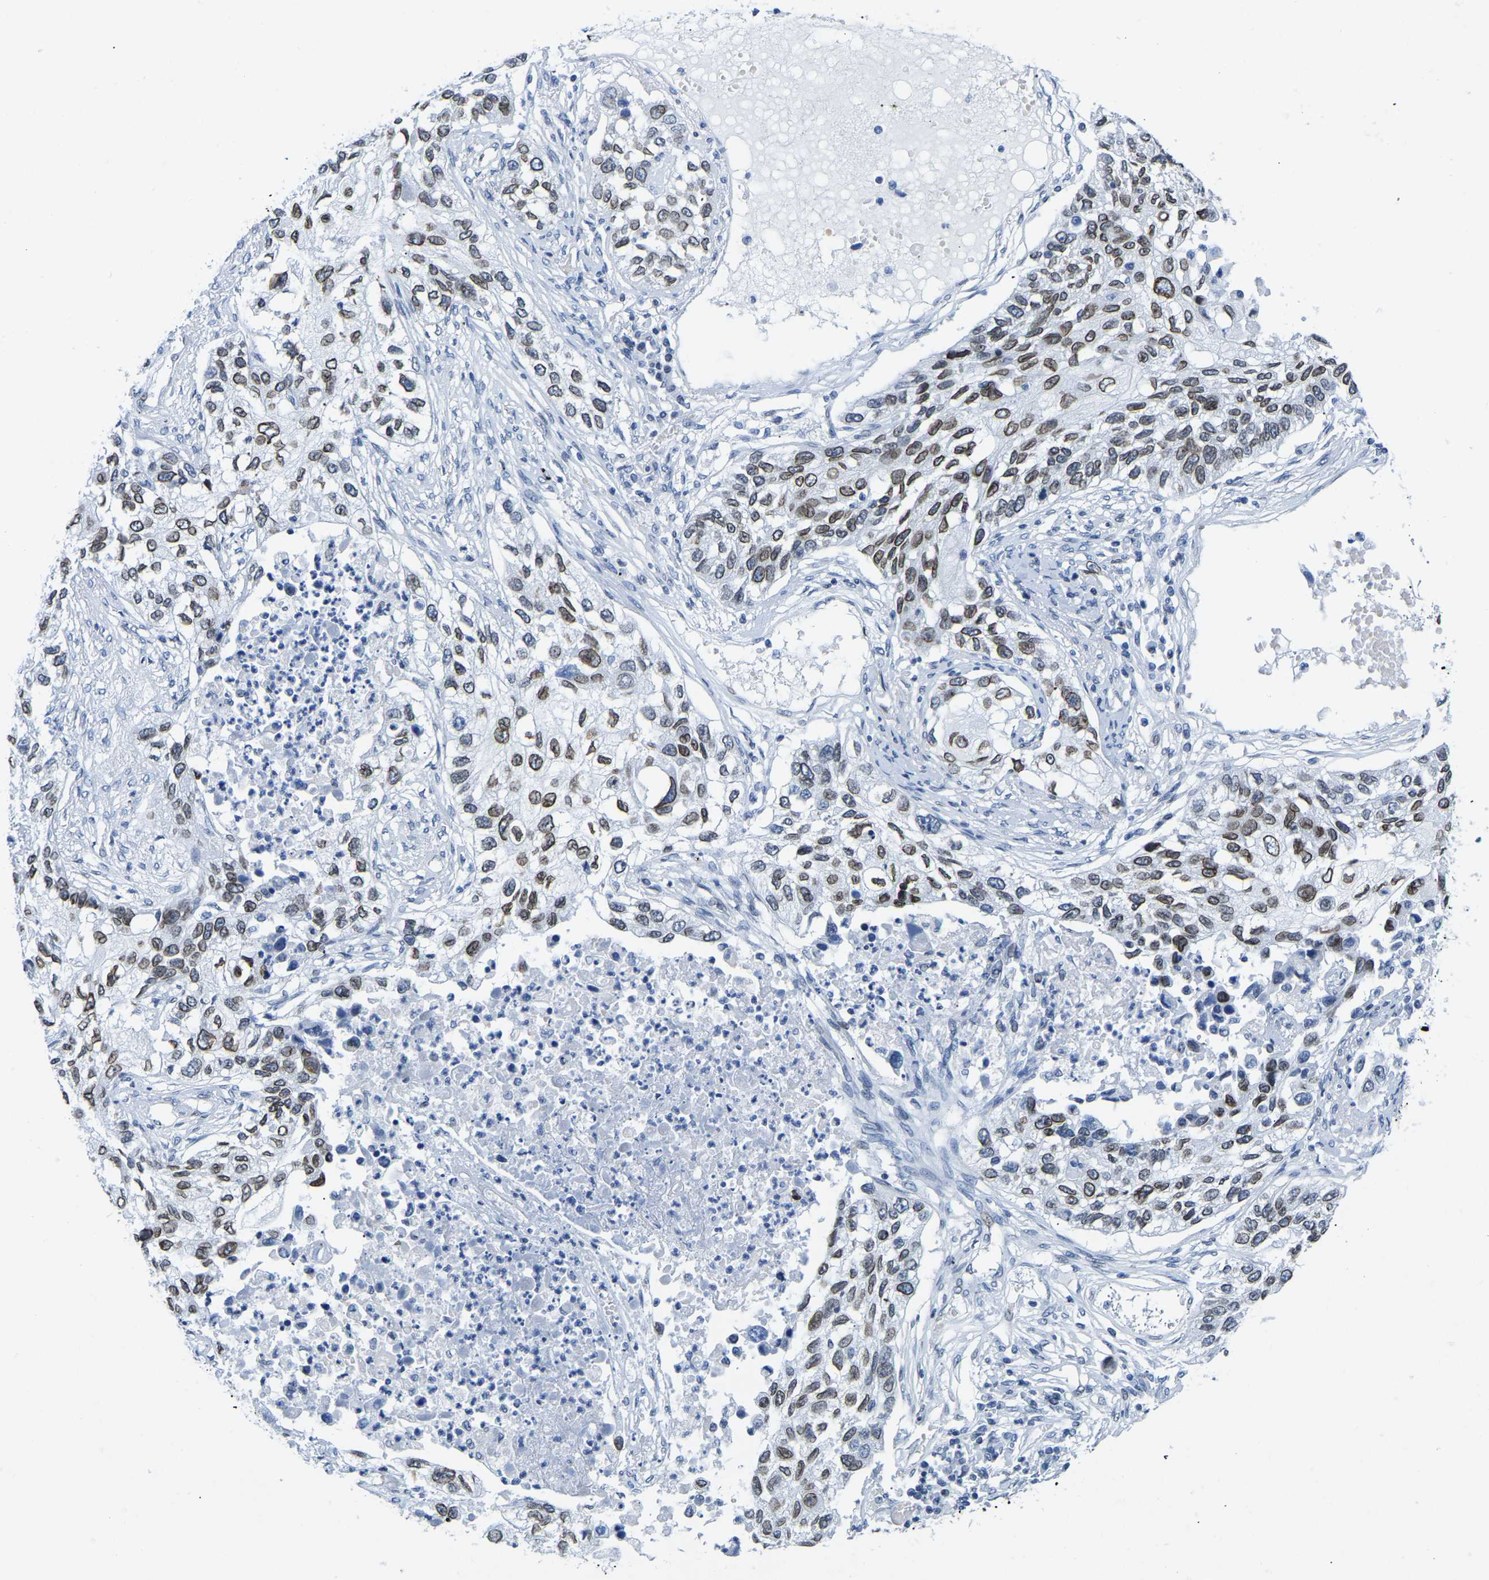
{"staining": {"intensity": "moderate", "quantity": ">75%", "location": "cytoplasmic/membranous,nuclear"}, "tissue": "lung cancer", "cell_type": "Tumor cells", "image_type": "cancer", "snomed": [{"axis": "morphology", "description": "Squamous cell carcinoma, NOS"}, {"axis": "topography", "description": "Lung"}], "caption": "Squamous cell carcinoma (lung) stained with a brown dye reveals moderate cytoplasmic/membranous and nuclear positive positivity in about >75% of tumor cells.", "gene": "UPK3A", "patient": {"sex": "male", "age": 71}}